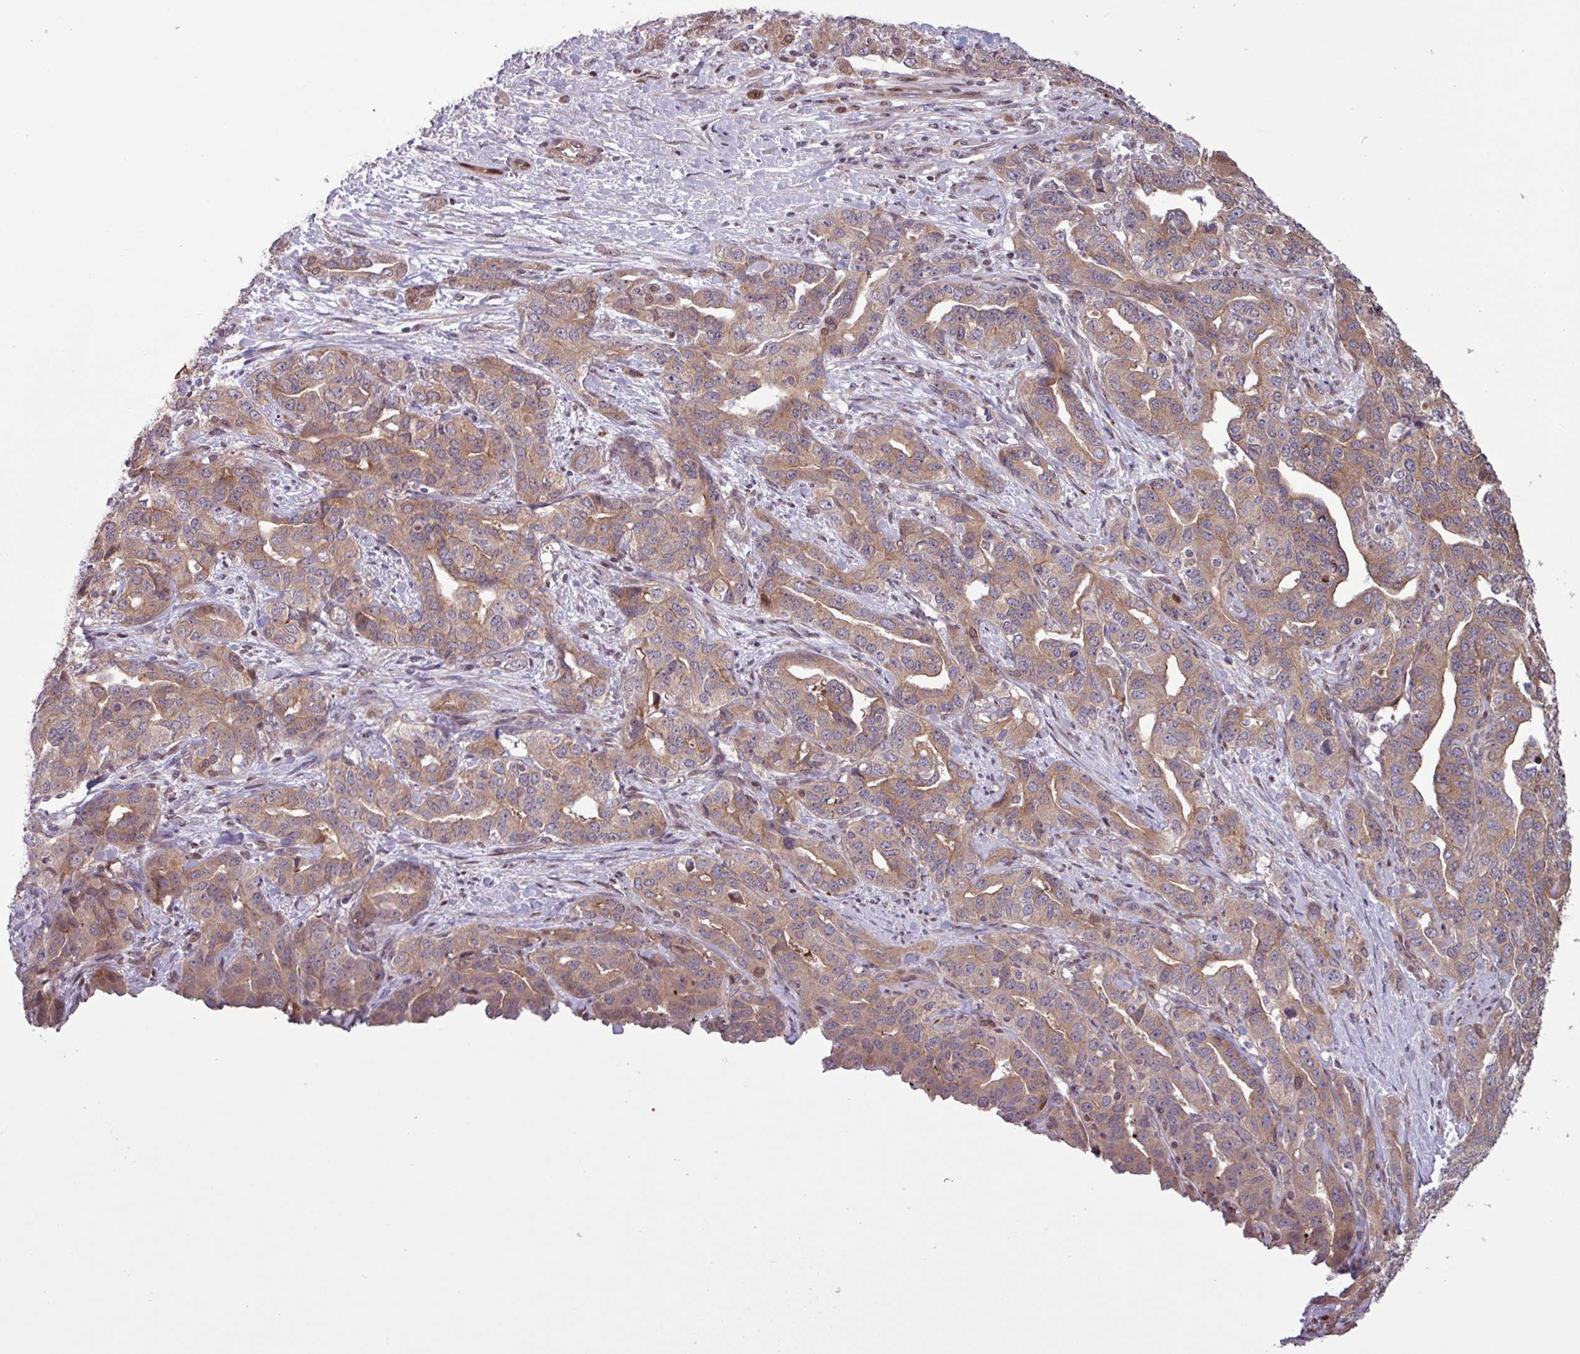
{"staining": {"intensity": "moderate", "quantity": ">75%", "location": "cytoplasmic/membranous"}, "tissue": "liver cancer", "cell_type": "Tumor cells", "image_type": "cancer", "snomed": [{"axis": "morphology", "description": "Cholangiocarcinoma"}, {"axis": "topography", "description": "Liver"}], "caption": "Approximately >75% of tumor cells in liver cholangiocarcinoma show moderate cytoplasmic/membranous protein positivity as visualized by brown immunohistochemical staining.", "gene": "PDPR", "patient": {"sex": "male", "age": 59}}